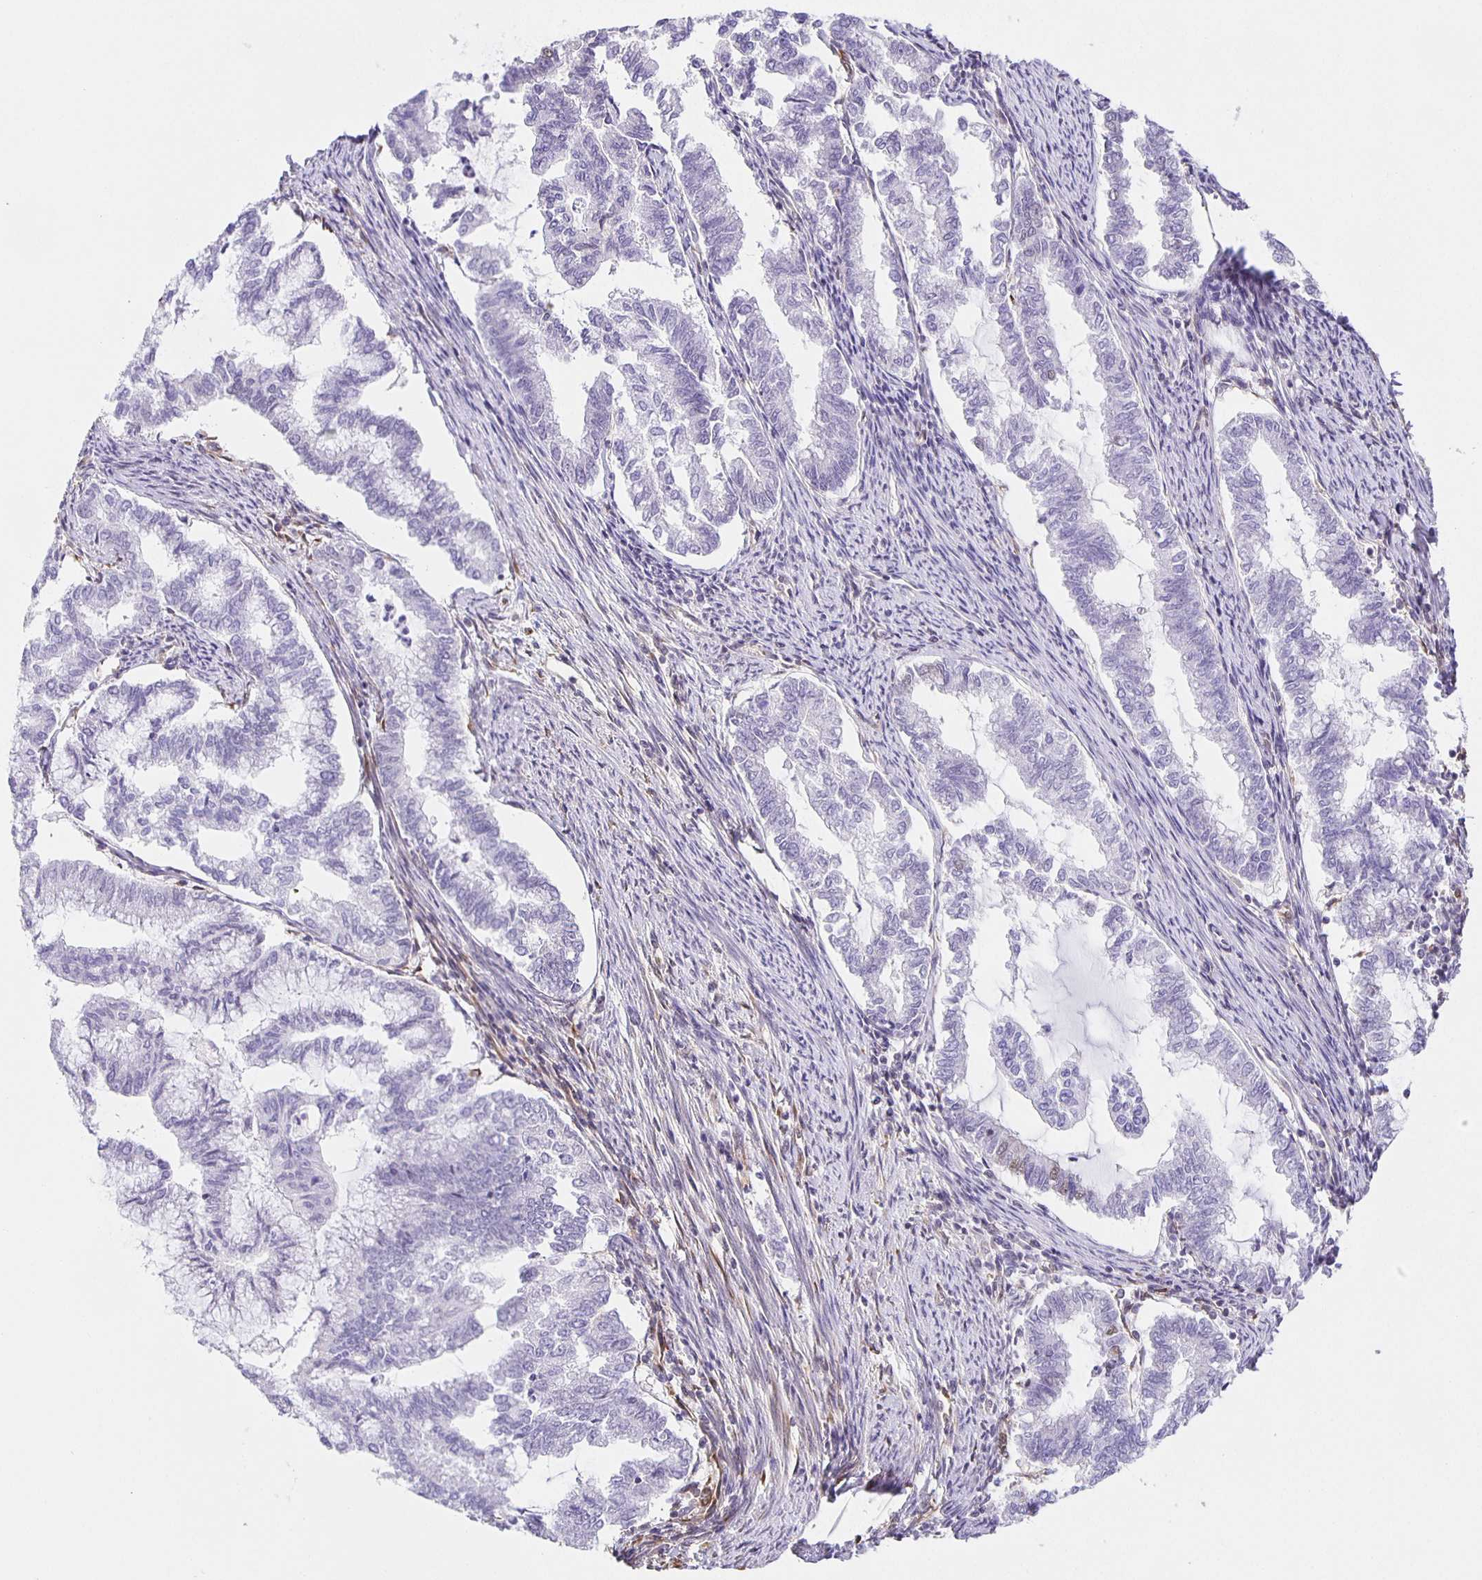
{"staining": {"intensity": "negative", "quantity": "none", "location": "none"}, "tissue": "endometrial cancer", "cell_type": "Tumor cells", "image_type": "cancer", "snomed": [{"axis": "morphology", "description": "Adenocarcinoma, NOS"}, {"axis": "topography", "description": "Endometrium"}], "caption": "IHC of endometrial adenocarcinoma displays no expression in tumor cells.", "gene": "ZRANB2", "patient": {"sex": "female", "age": 79}}